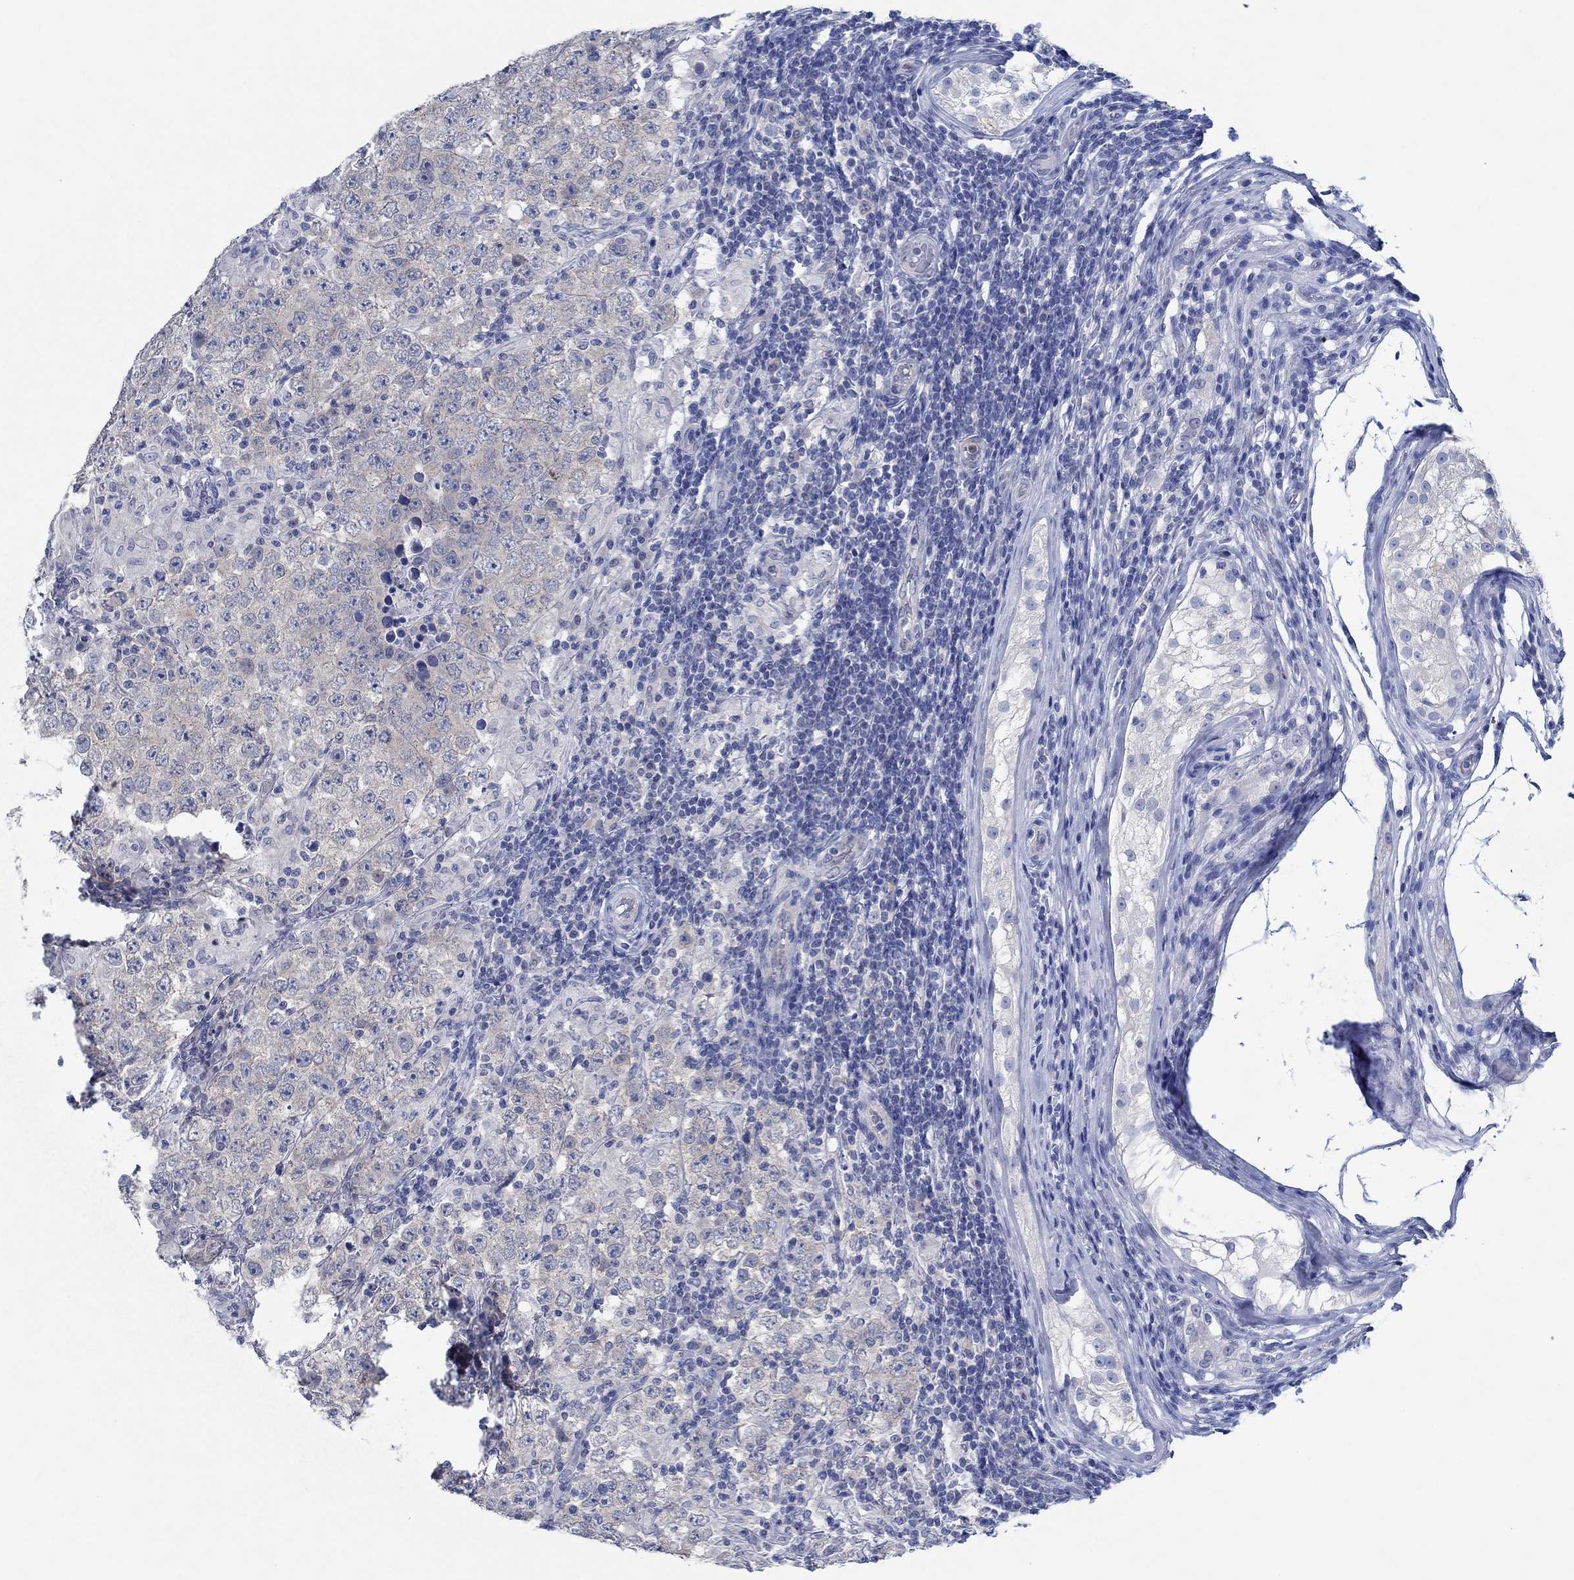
{"staining": {"intensity": "weak", "quantity": "<25%", "location": "cytoplasmic/membranous"}, "tissue": "testis cancer", "cell_type": "Tumor cells", "image_type": "cancer", "snomed": [{"axis": "morphology", "description": "Seminoma, NOS"}, {"axis": "morphology", "description": "Carcinoma, Embryonal, NOS"}, {"axis": "topography", "description": "Testis"}], "caption": "Tumor cells are negative for brown protein staining in testis cancer.", "gene": "ZNF671", "patient": {"sex": "male", "age": 41}}